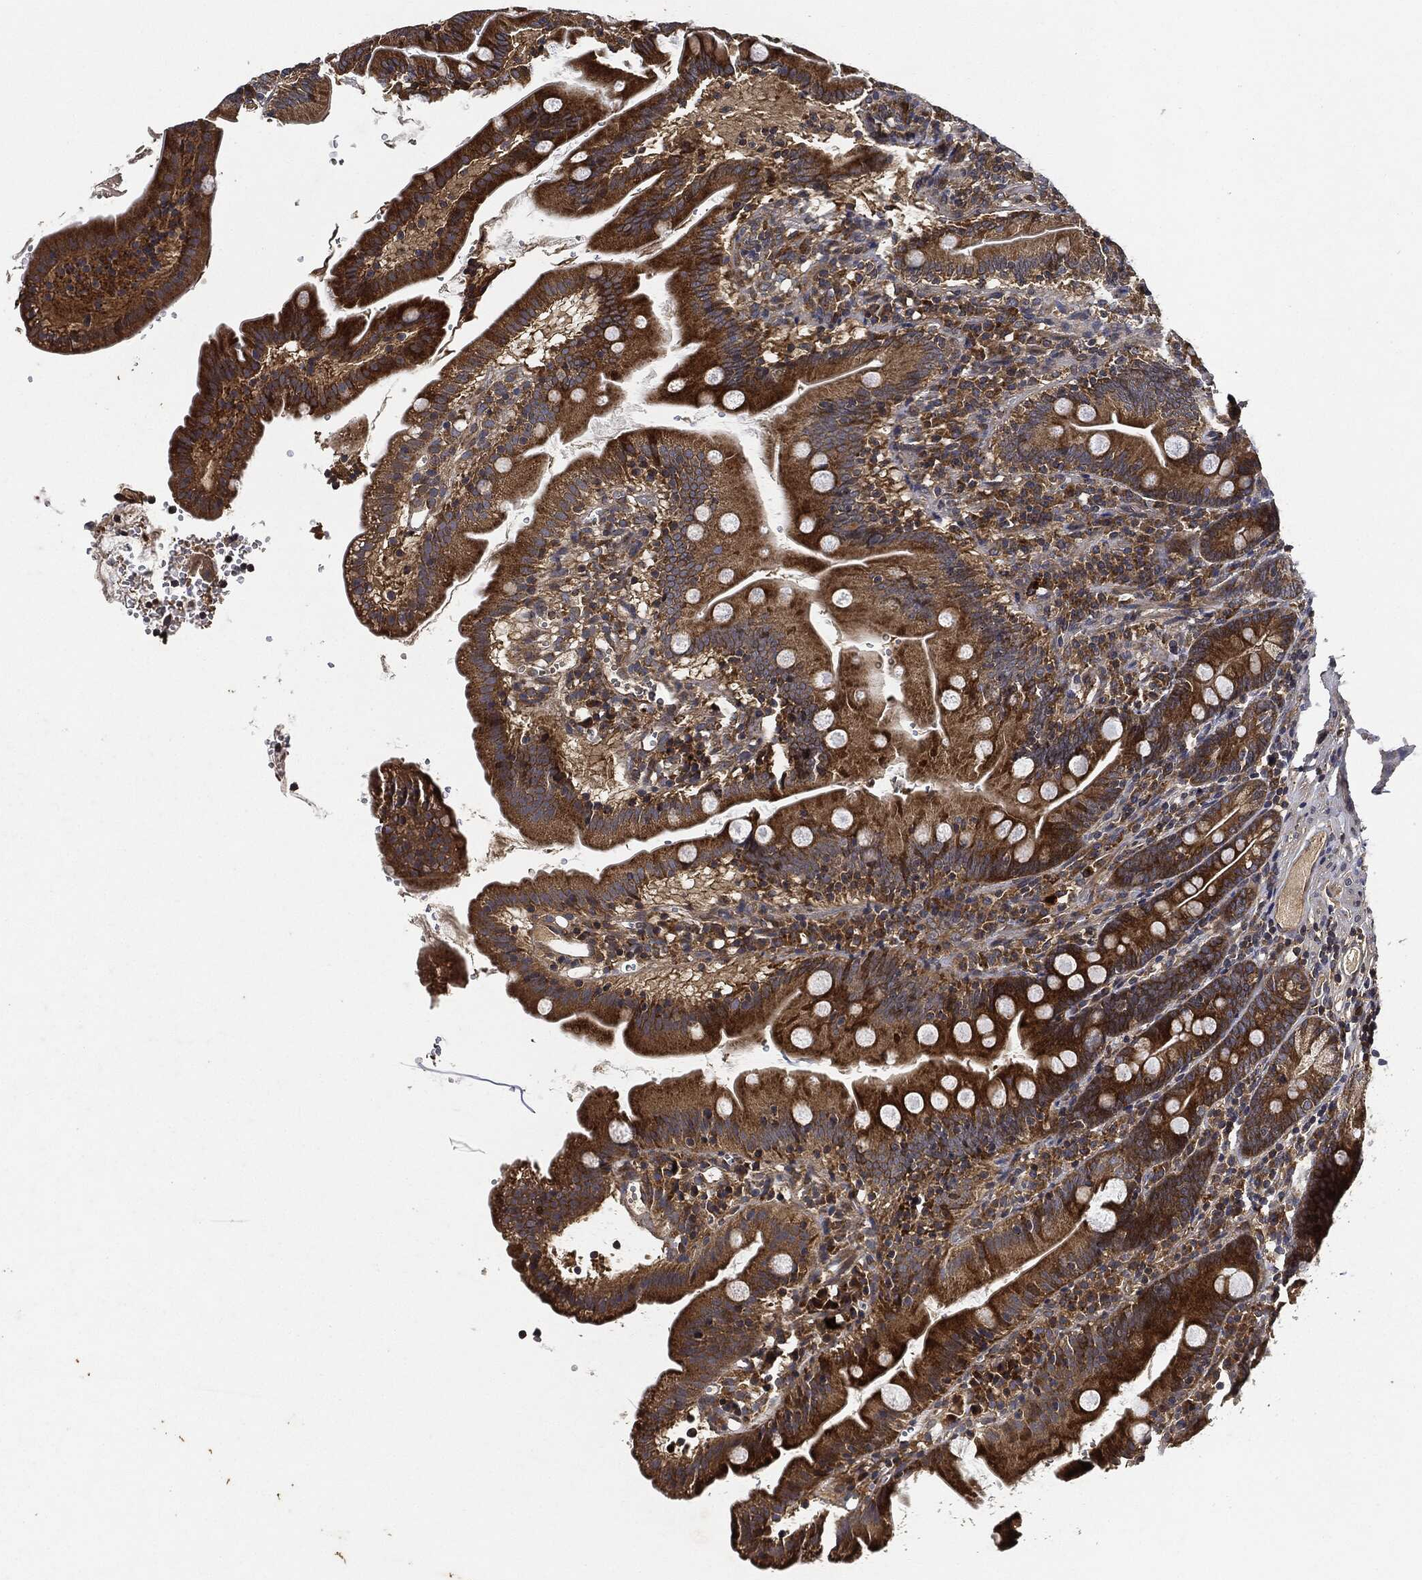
{"staining": {"intensity": "strong", "quantity": "25%-75%", "location": "cytoplasmic/membranous"}, "tissue": "duodenum", "cell_type": "Glandular cells", "image_type": "normal", "snomed": [{"axis": "morphology", "description": "Normal tissue, NOS"}, {"axis": "topography", "description": "Duodenum"}], "caption": "About 25%-75% of glandular cells in benign human duodenum show strong cytoplasmic/membranous protein expression as visualized by brown immunohistochemical staining.", "gene": "MLST8", "patient": {"sex": "female", "age": 67}}